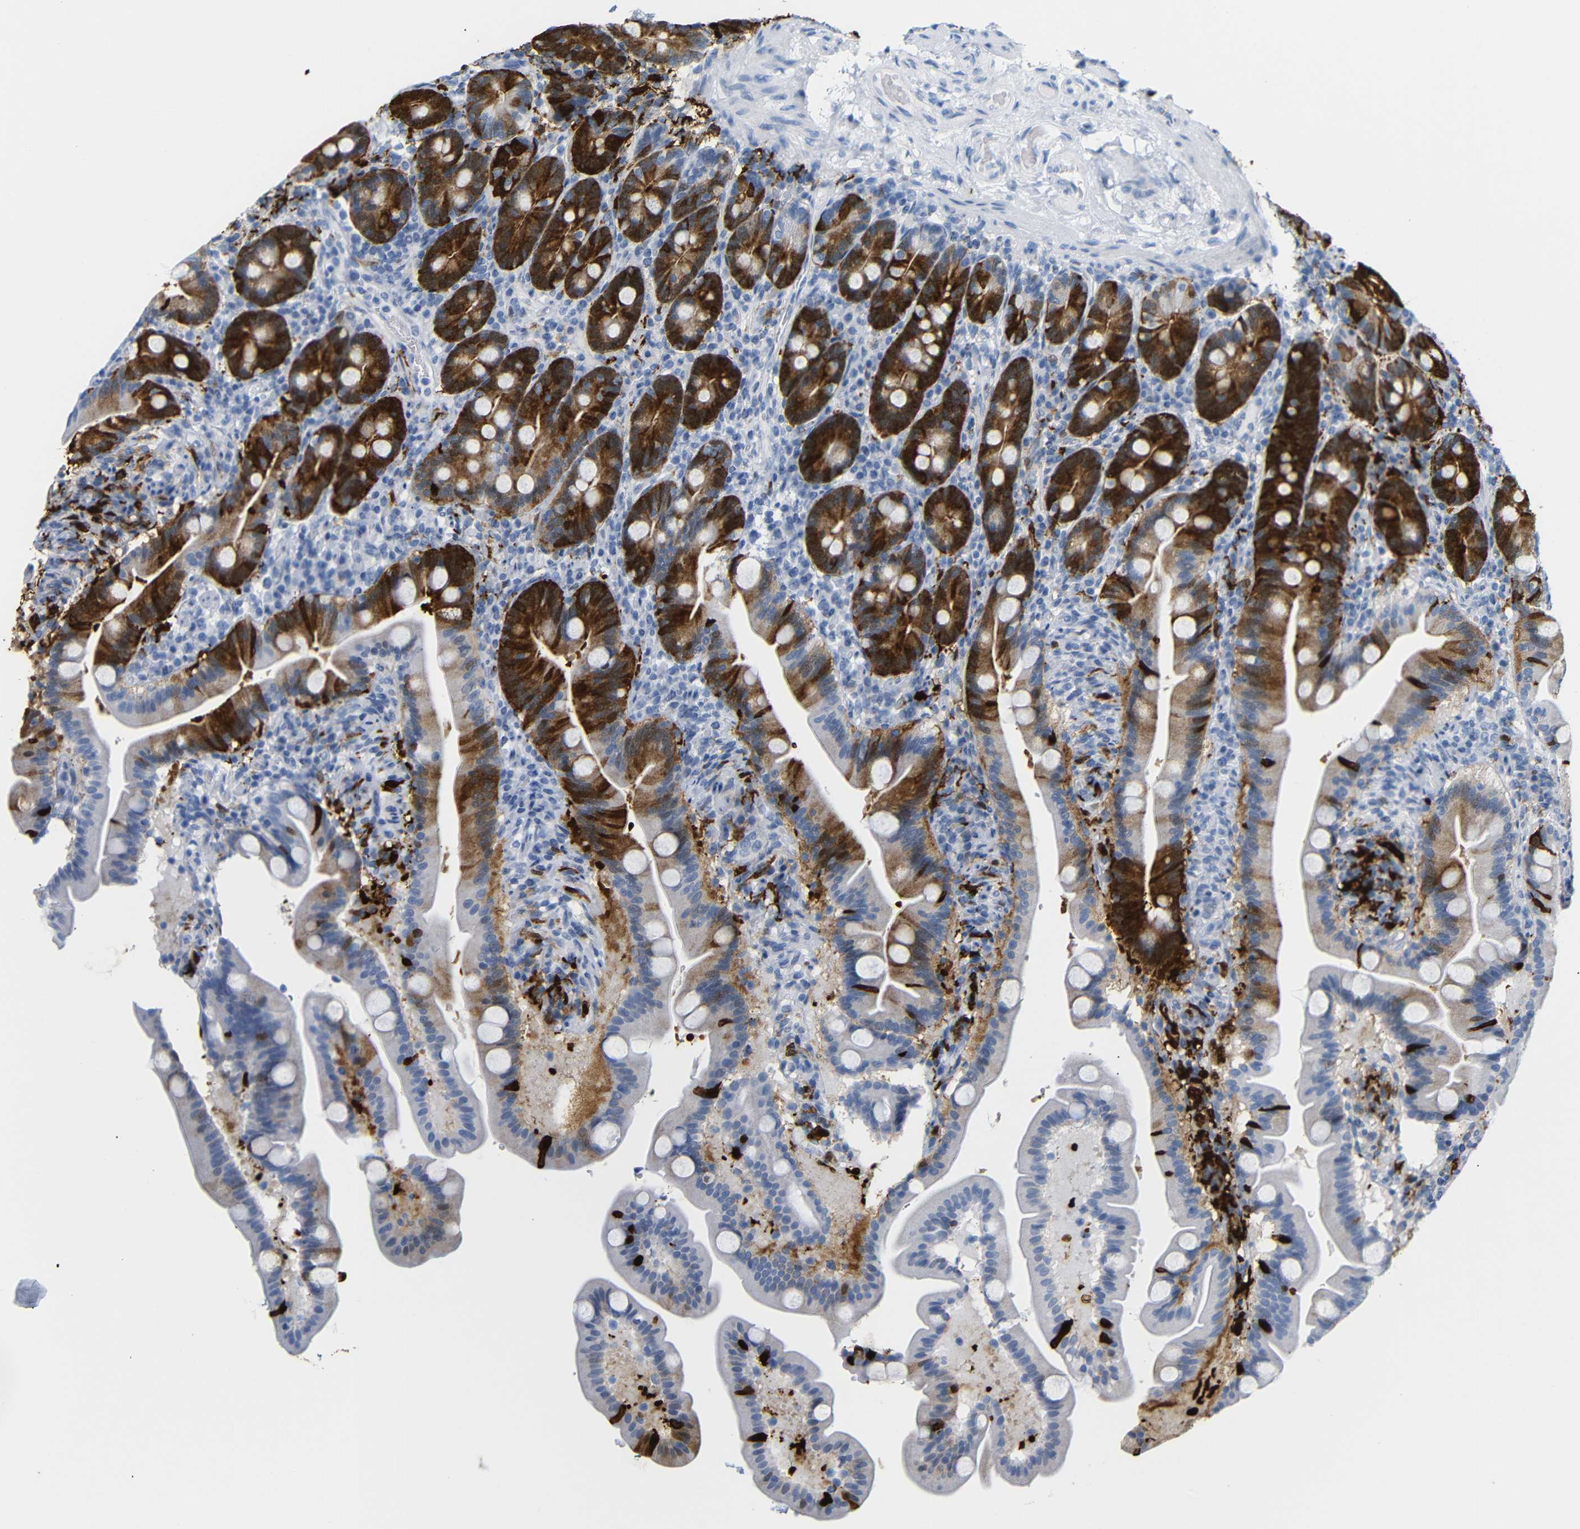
{"staining": {"intensity": "strong", "quantity": "25%-75%", "location": "cytoplasmic/membranous"}, "tissue": "duodenum", "cell_type": "Glandular cells", "image_type": "normal", "snomed": [{"axis": "morphology", "description": "Normal tissue, NOS"}, {"axis": "topography", "description": "Duodenum"}], "caption": "A high amount of strong cytoplasmic/membranous staining is identified in approximately 25%-75% of glandular cells in normal duodenum.", "gene": "MT1A", "patient": {"sex": "male", "age": 54}}